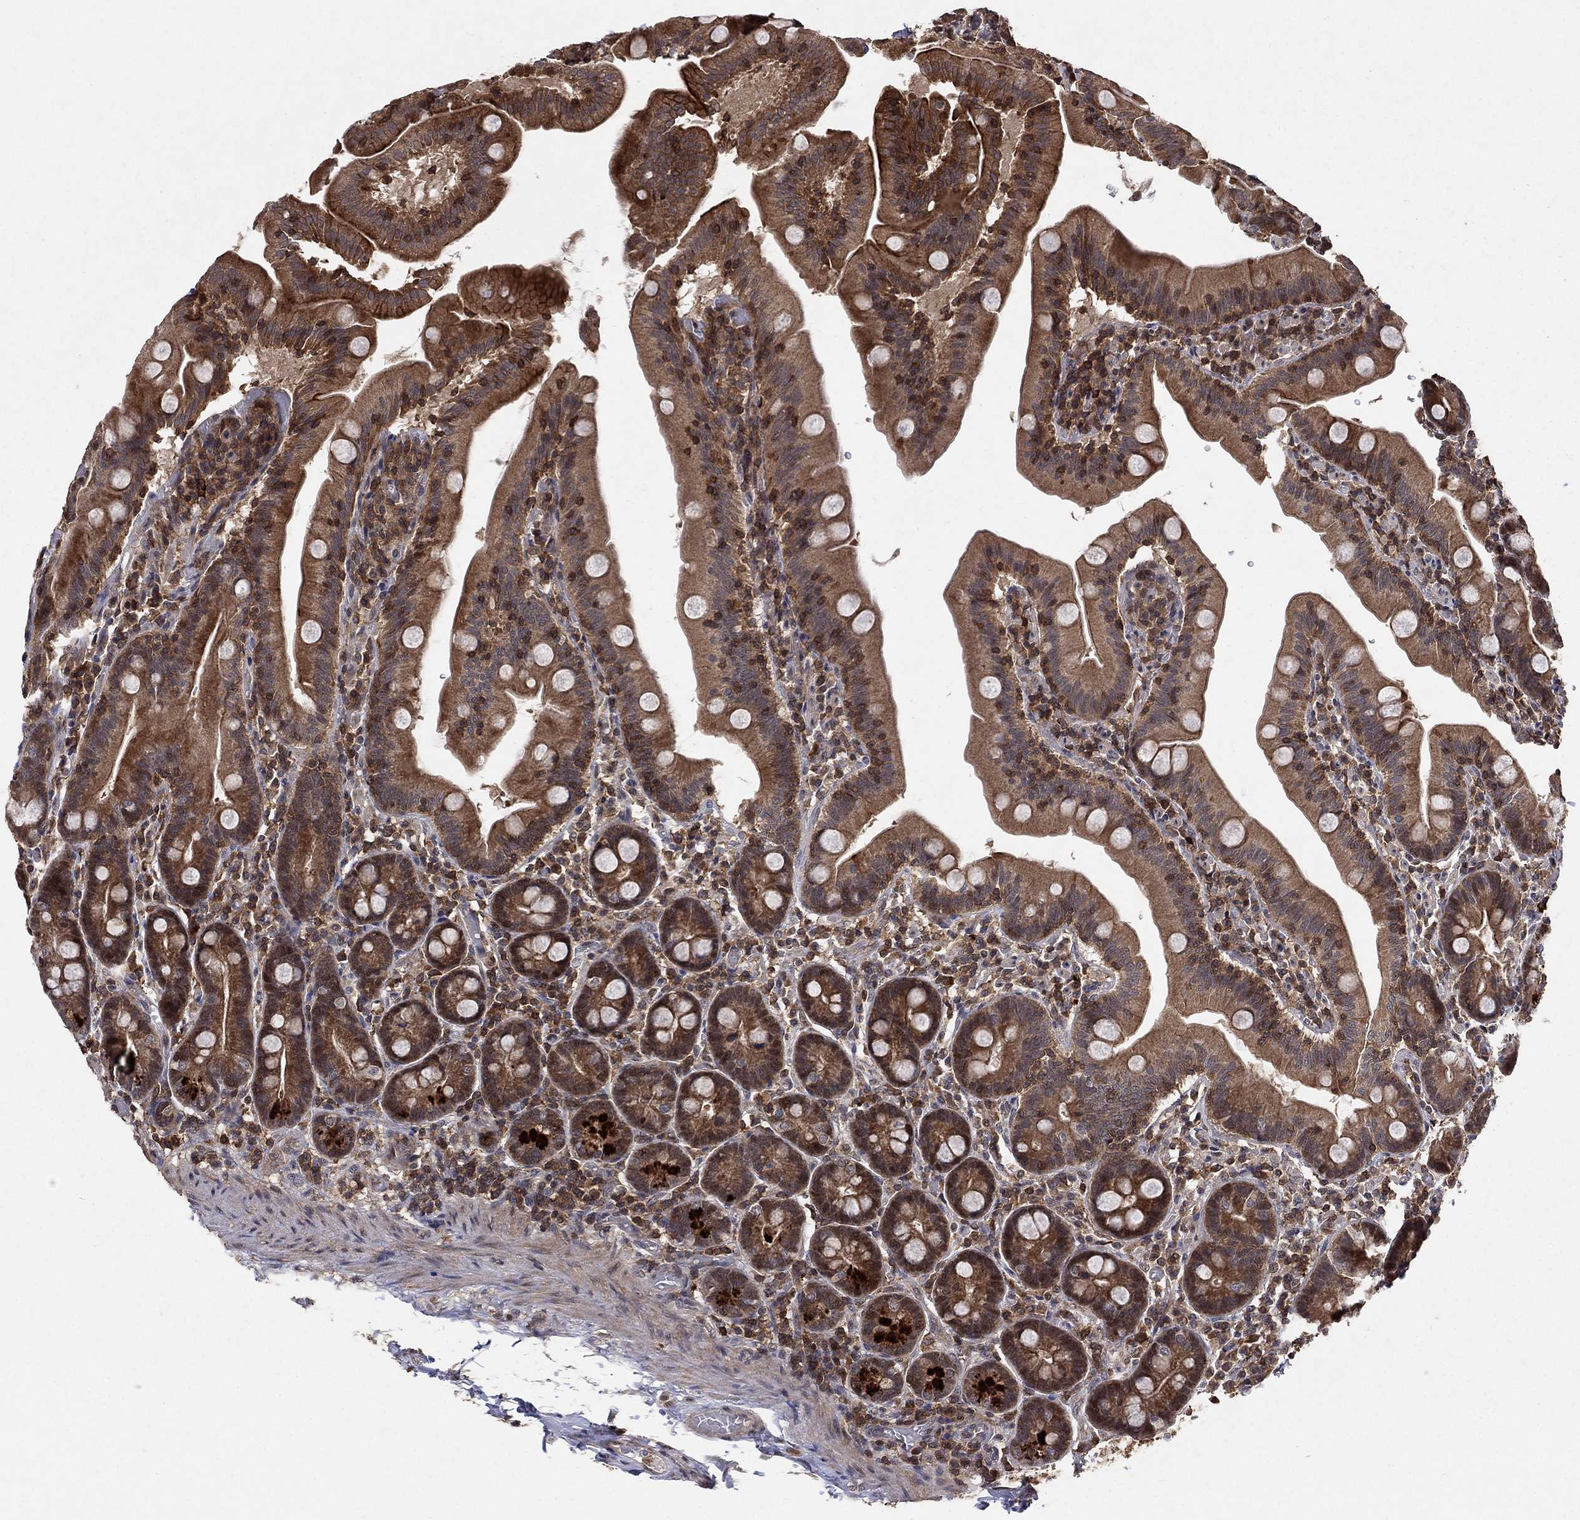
{"staining": {"intensity": "strong", "quantity": ">75%", "location": "cytoplasmic/membranous"}, "tissue": "small intestine", "cell_type": "Glandular cells", "image_type": "normal", "snomed": [{"axis": "morphology", "description": "Normal tissue, NOS"}, {"axis": "topography", "description": "Small intestine"}], "caption": "A high amount of strong cytoplasmic/membranous expression is present in about >75% of glandular cells in benign small intestine. (brown staining indicates protein expression, while blue staining denotes nuclei).", "gene": "CCDC66", "patient": {"sex": "male", "age": 37}}